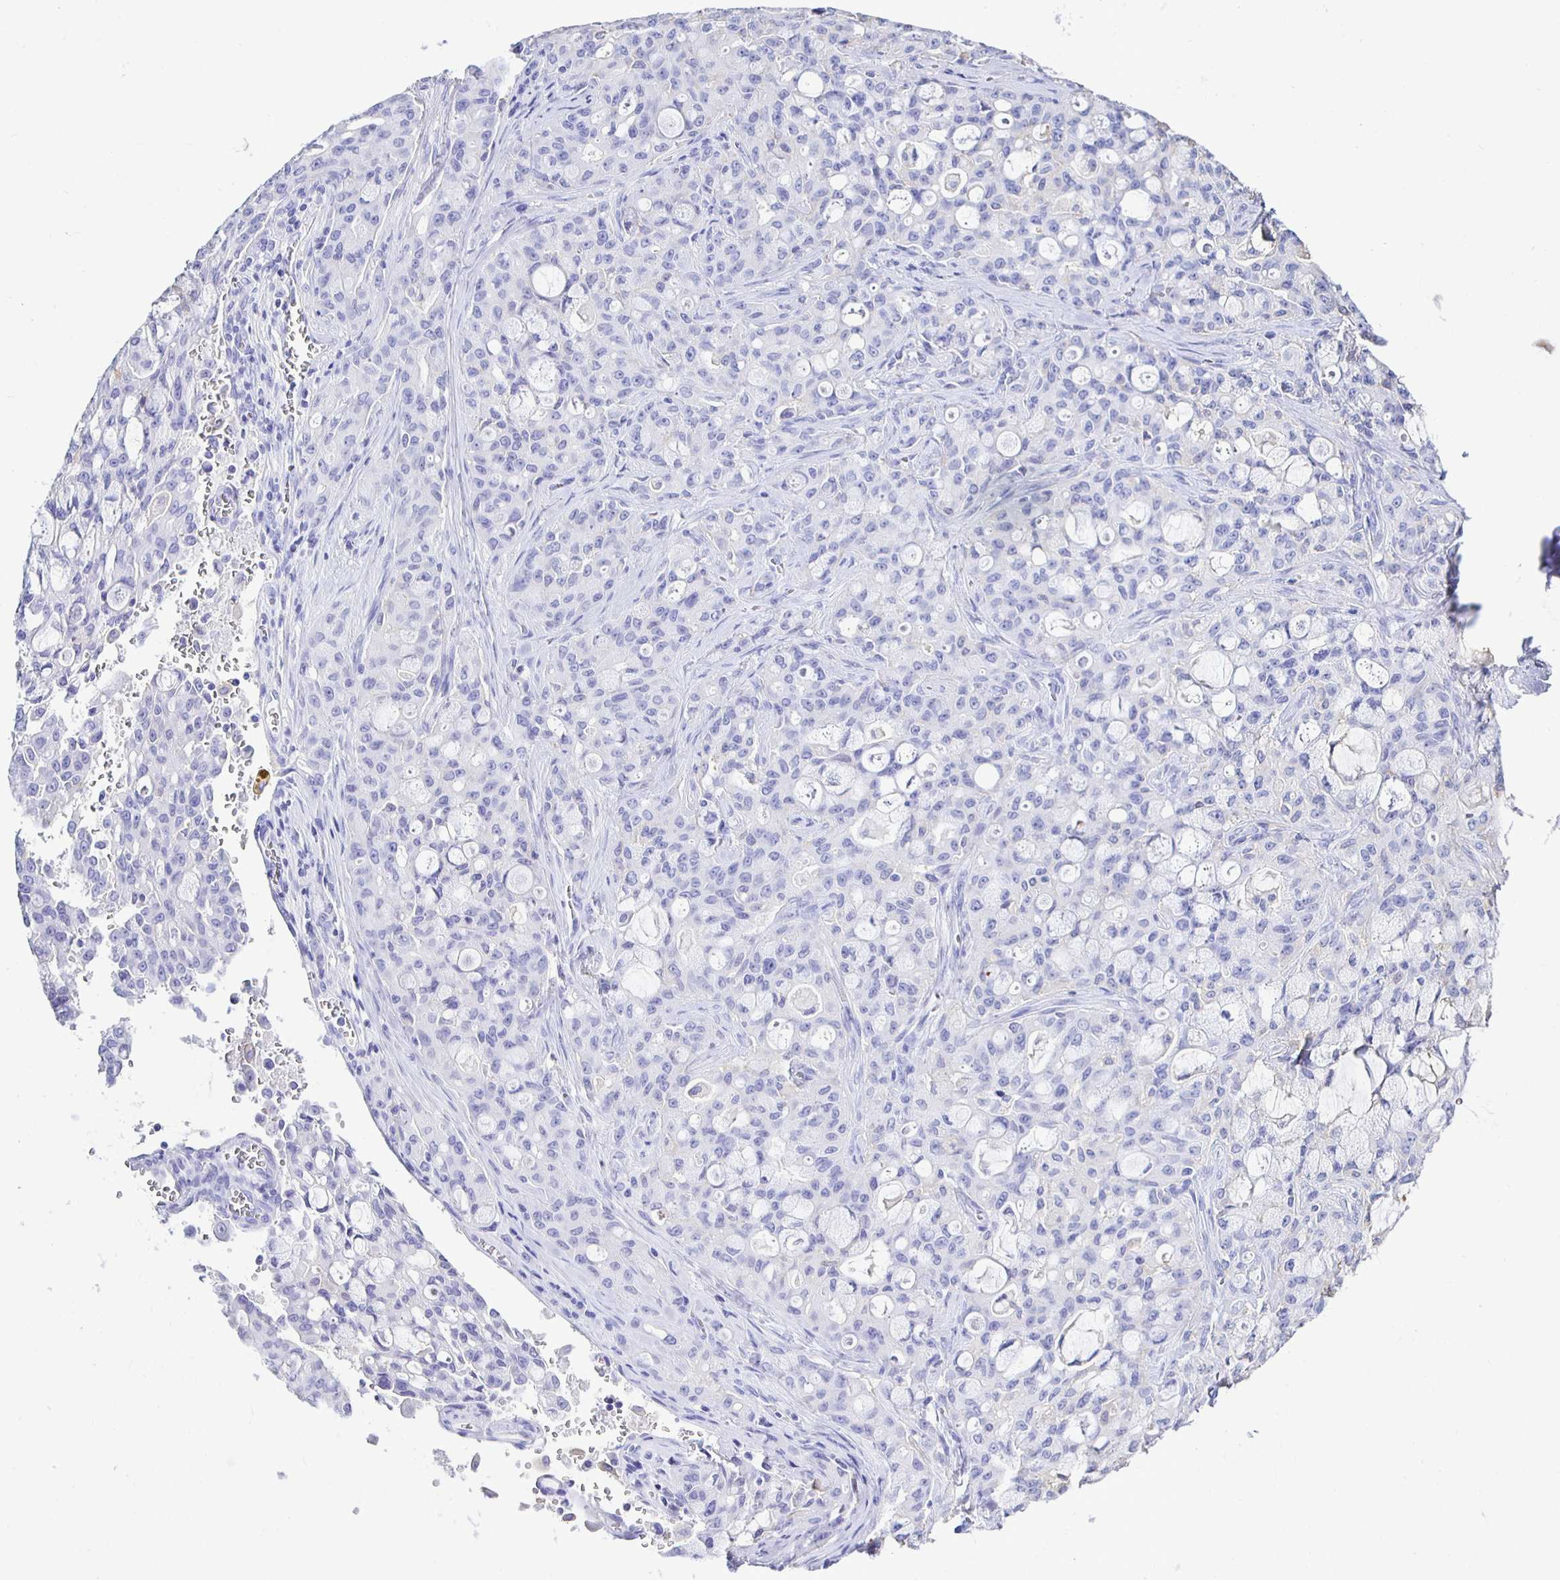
{"staining": {"intensity": "negative", "quantity": "none", "location": "none"}, "tissue": "lung cancer", "cell_type": "Tumor cells", "image_type": "cancer", "snomed": [{"axis": "morphology", "description": "Adenocarcinoma, NOS"}, {"axis": "topography", "description": "Lung"}], "caption": "Immunohistochemistry photomicrograph of neoplastic tissue: human lung cancer stained with DAB (3,3'-diaminobenzidine) exhibits no significant protein staining in tumor cells. (Stains: DAB immunohistochemistry with hematoxylin counter stain, Microscopy: brightfield microscopy at high magnification).", "gene": "UMOD", "patient": {"sex": "female", "age": 44}}